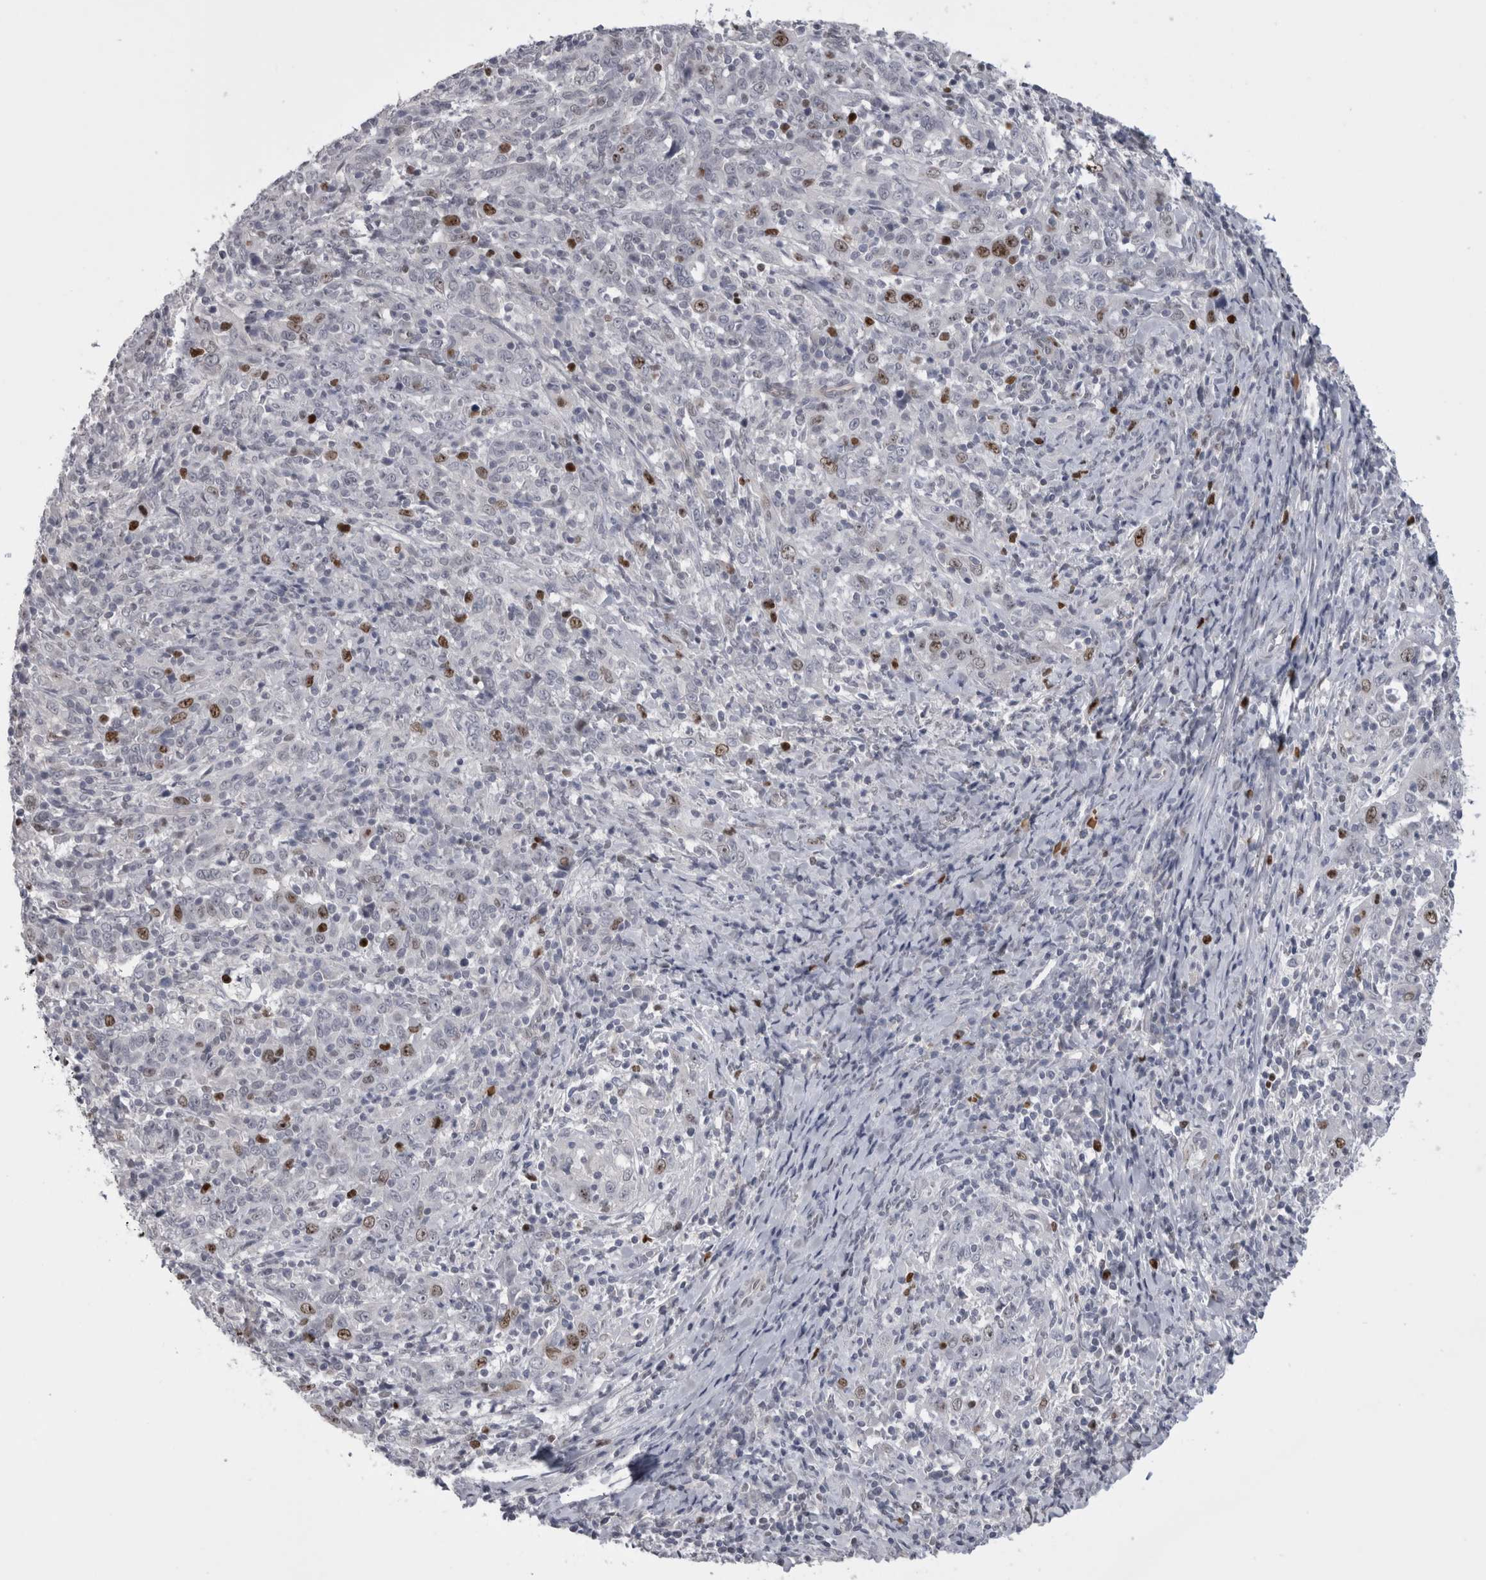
{"staining": {"intensity": "moderate", "quantity": "<25%", "location": "nuclear"}, "tissue": "cervical cancer", "cell_type": "Tumor cells", "image_type": "cancer", "snomed": [{"axis": "morphology", "description": "Squamous cell carcinoma, NOS"}, {"axis": "topography", "description": "Cervix"}], "caption": "Protein analysis of cervical cancer tissue exhibits moderate nuclear staining in about <25% of tumor cells. The staining is performed using DAB (3,3'-diaminobenzidine) brown chromogen to label protein expression. The nuclei are counter-stained blue using hematoxylin.", "gene": "KIF18B", "patient": {"sex": "female", "age": 46}}